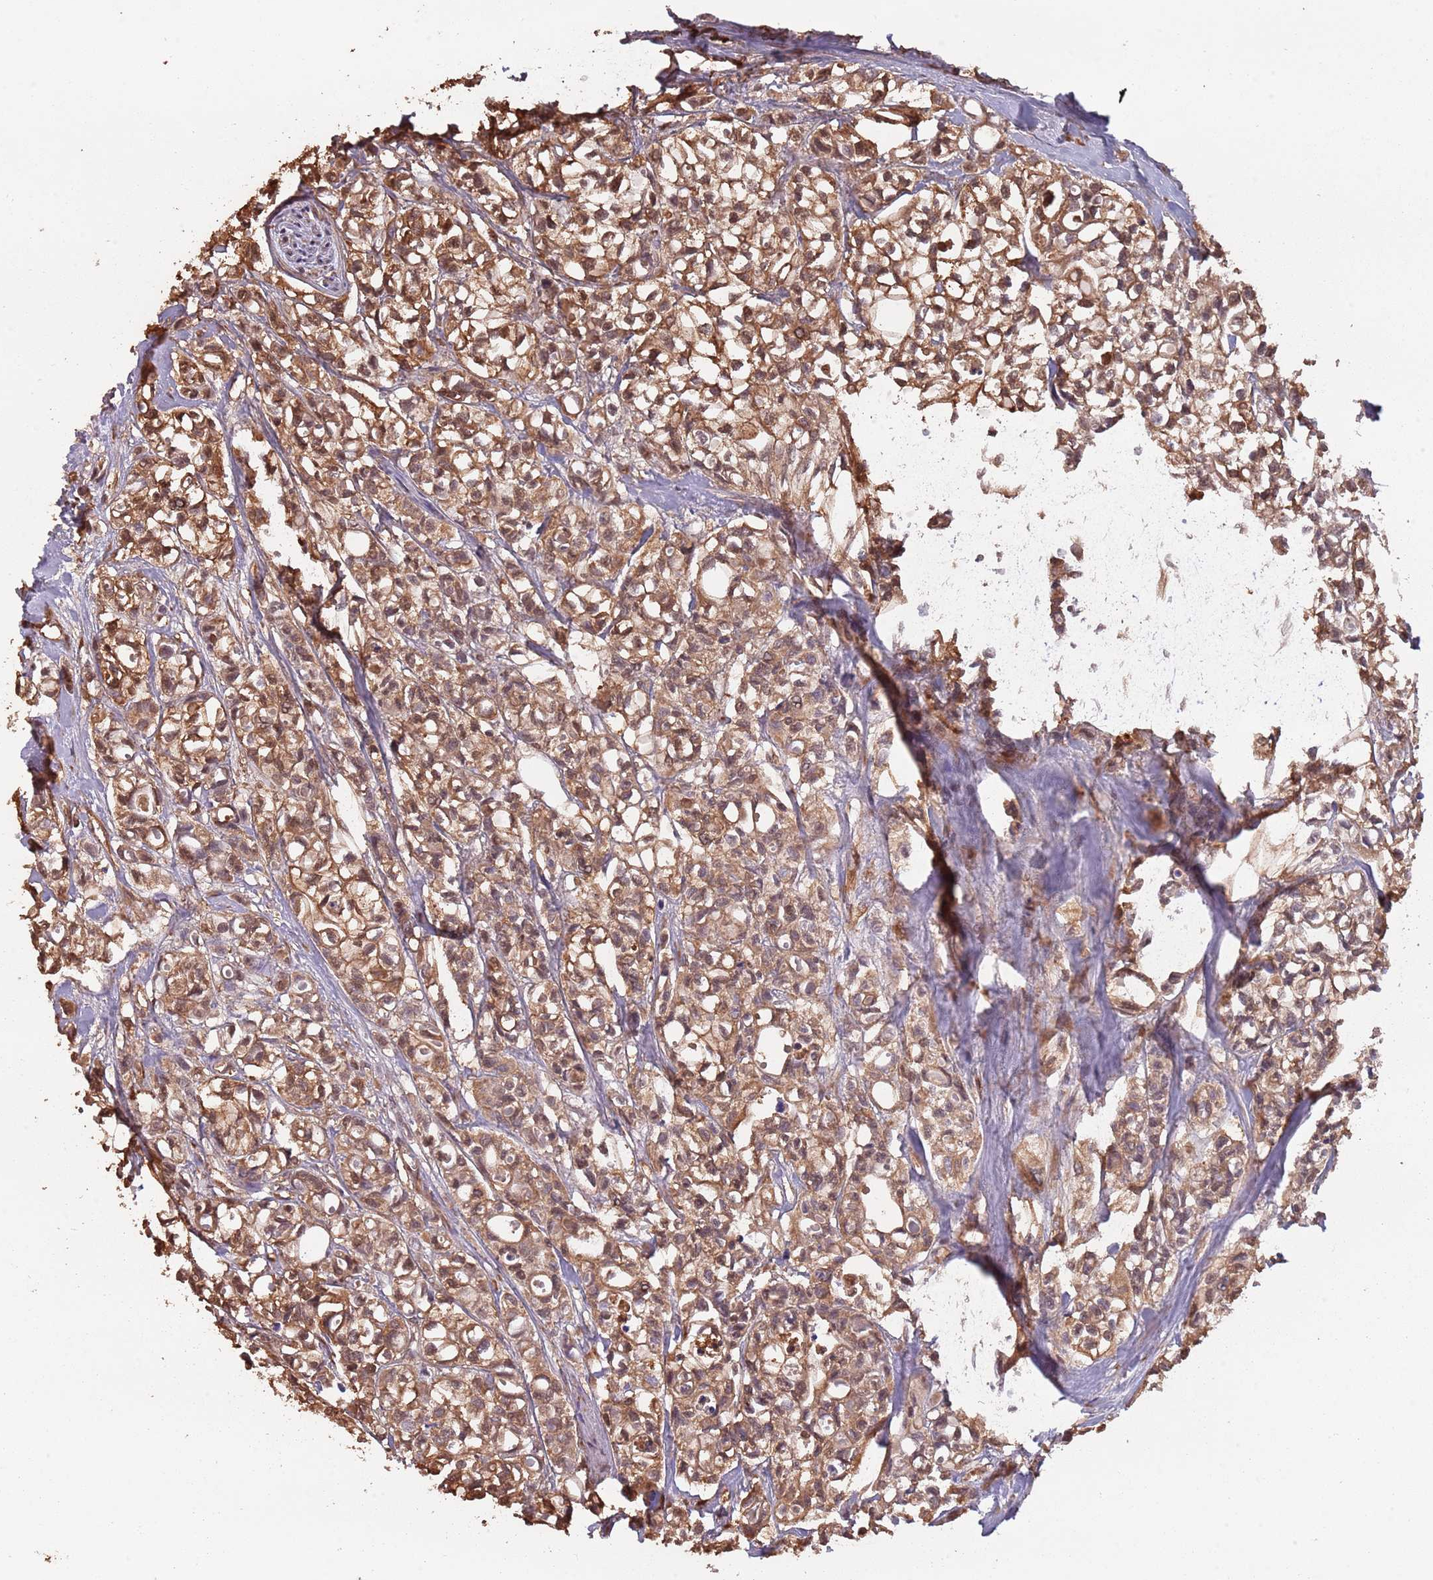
{"staining": {"intensity": "strong", "quantity": ">75%", "location": "cytoplasmic/membranous"}, "tissue": "urothelial cancer", "cell_type": "Tumor cells", "image_type": "cancer", "snomed": [{"axis": "morphology", "description": "Urothelial carcinoma, High grade"}, {"axis": "topography", "description": "Urinary bladder"}], "caption": "Human urothelial carcinoma (high-grade) stained with a protein marker shows strong staining in tumor cells.", "gene": "COG4", "patient": {"sex": "male", "age": 67}}